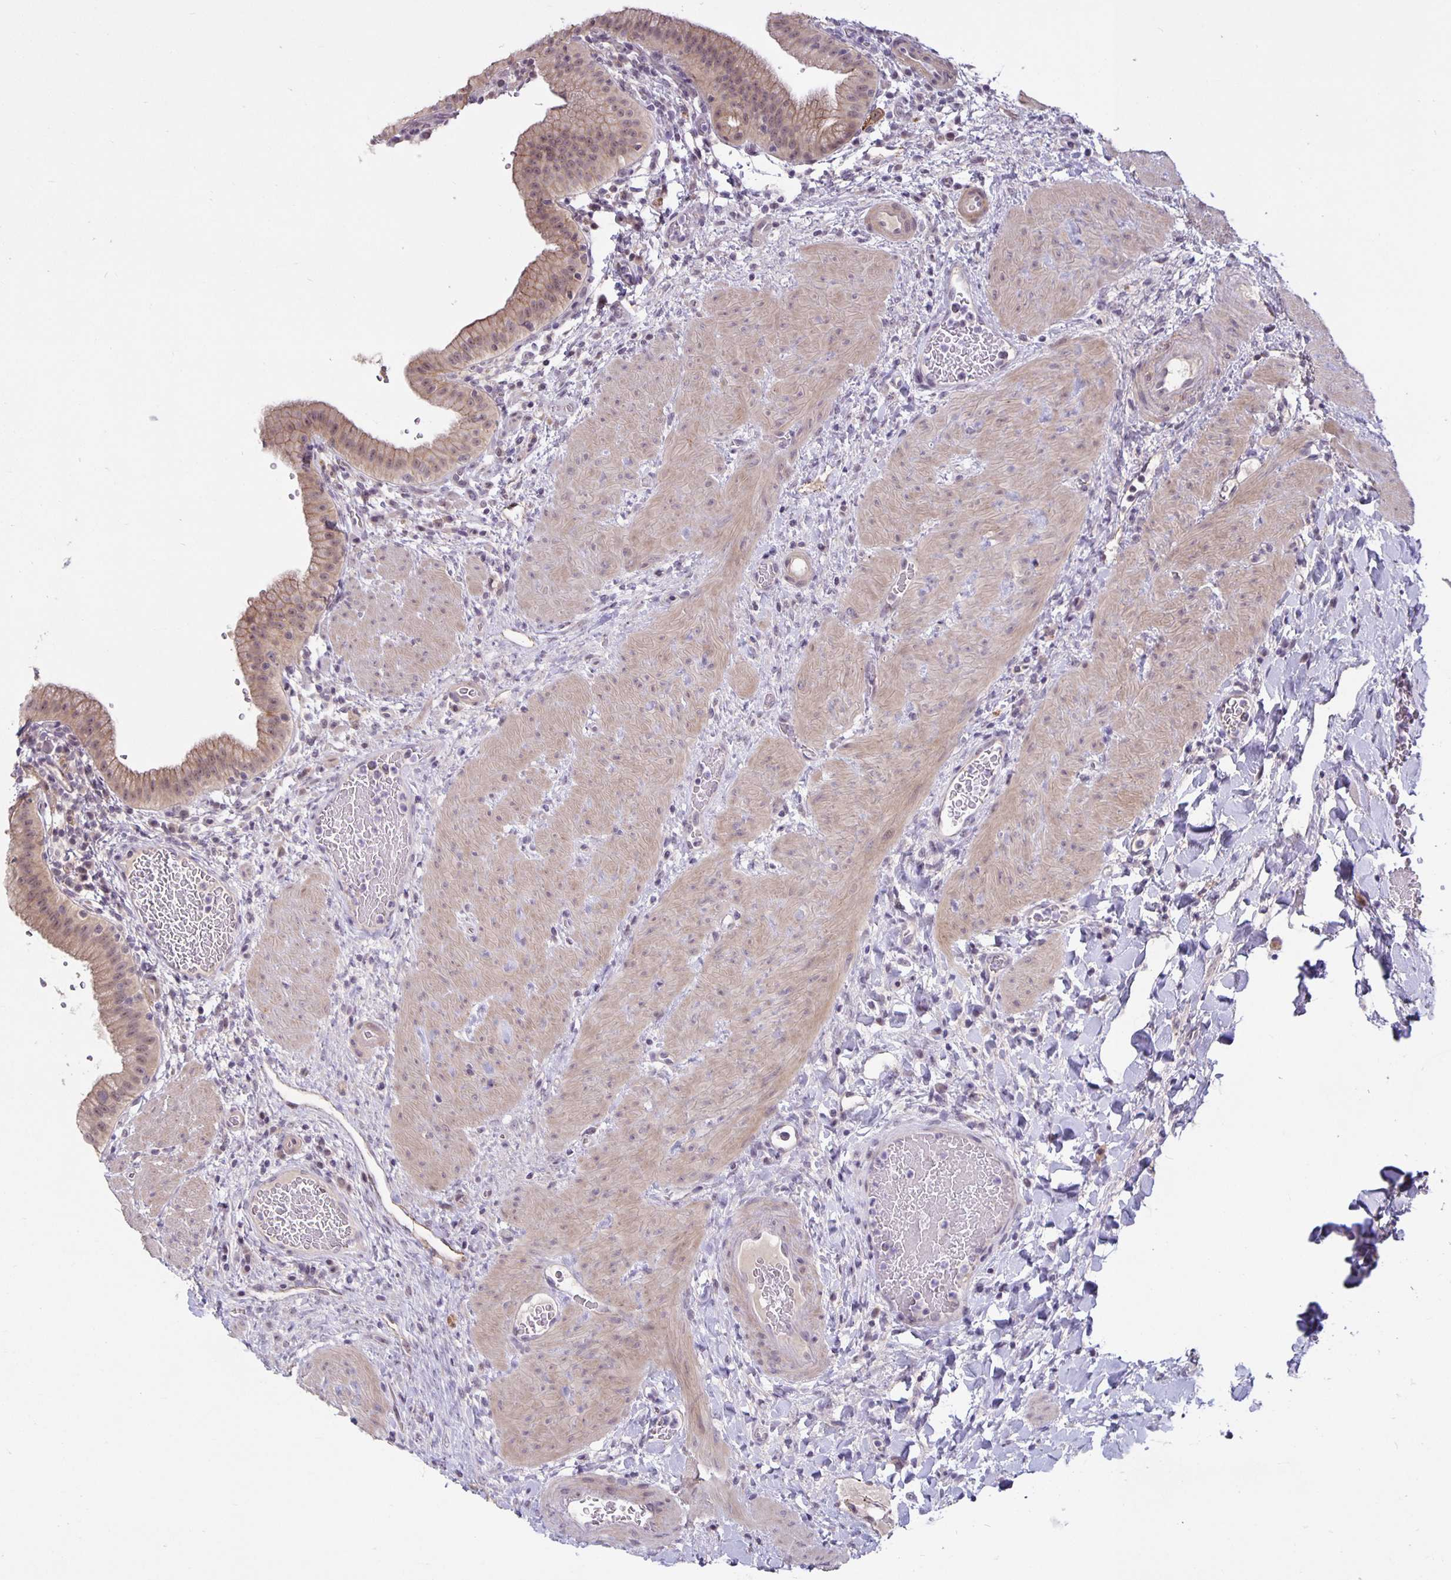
{"staining": {"intensity": "weak", "quantity": "25%-75%", "location": "cytoplasmic/membranous"}, "tissue": "gallbladder", "cell_type": "Glandular cells", "image_type": "normal", "snomed": [{"axis": "morphology", "description": "Normal tissue, NOS"}, {"axis": "topography", "description": "Gallbladder"}], "caption": "This histopathology image demonstrates immunohistochemistry (IHC) staining of unremarkable human gallbladder, with low weak cytoplasmic/membranous expression in approximately 25%-75% of glandular cells.", "gene": "ARVCF", "patient": {"sex": "male", "age": 26}}